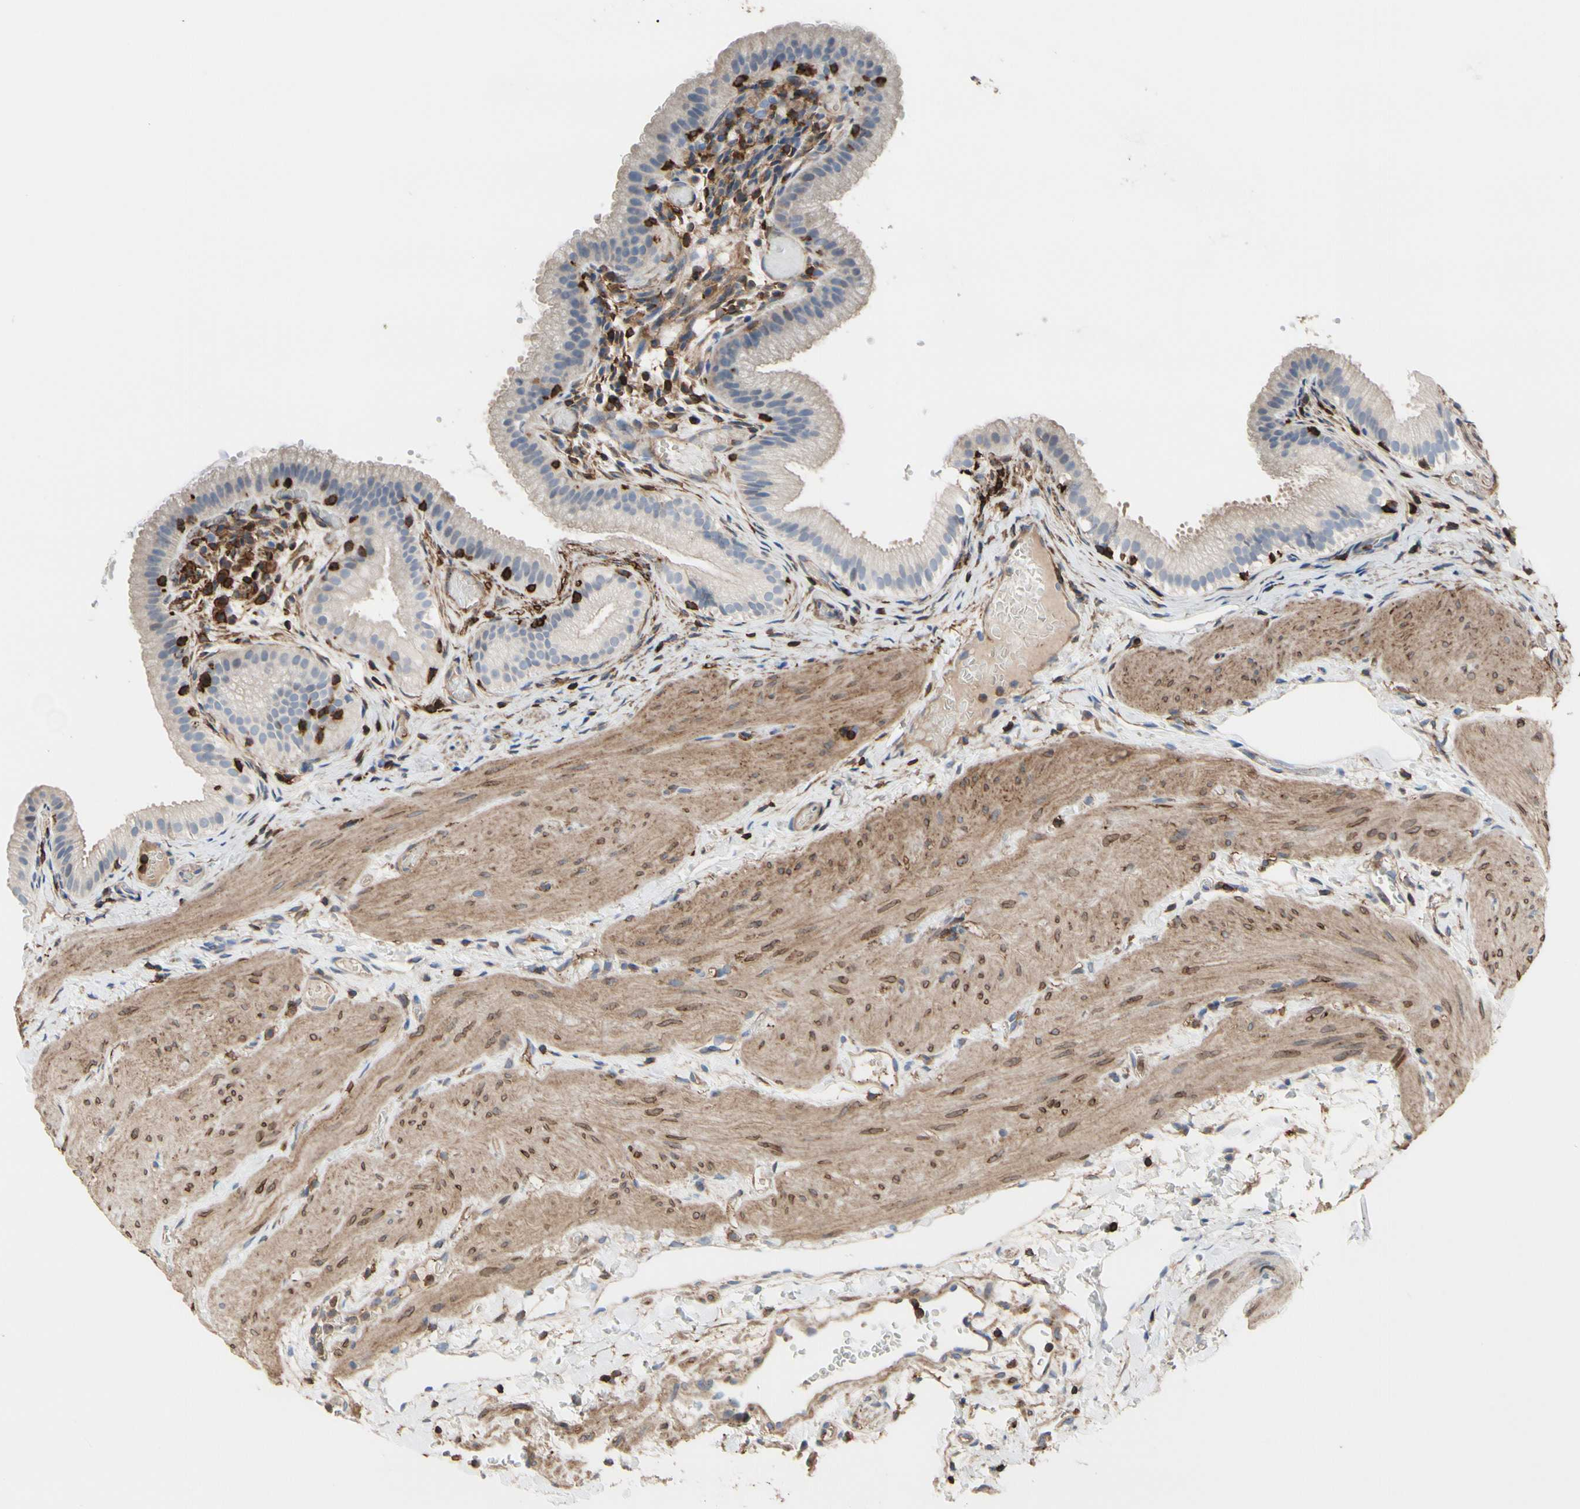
{"staining": {"intensity": "weak", "quantity": "<25%", "location": "cytoplasmic/membranous"}, "tissue": "gallbladder", "cell_type": "Glandular cells", "image_type": "normal", "snomed": [{"axis": "morphology", "description": "Normal tissue, NOS"}, {"axis": "topography", "description": "Gallbladder"}], "caption": "A high-resolution histopathology image shows immunohistochemistry (IHC) staining of unremarkable gallbladder, which displays no significant expression in glandular cells.", "gene": "ANXA6", "patient": {"sex": "female", "age": 26}}